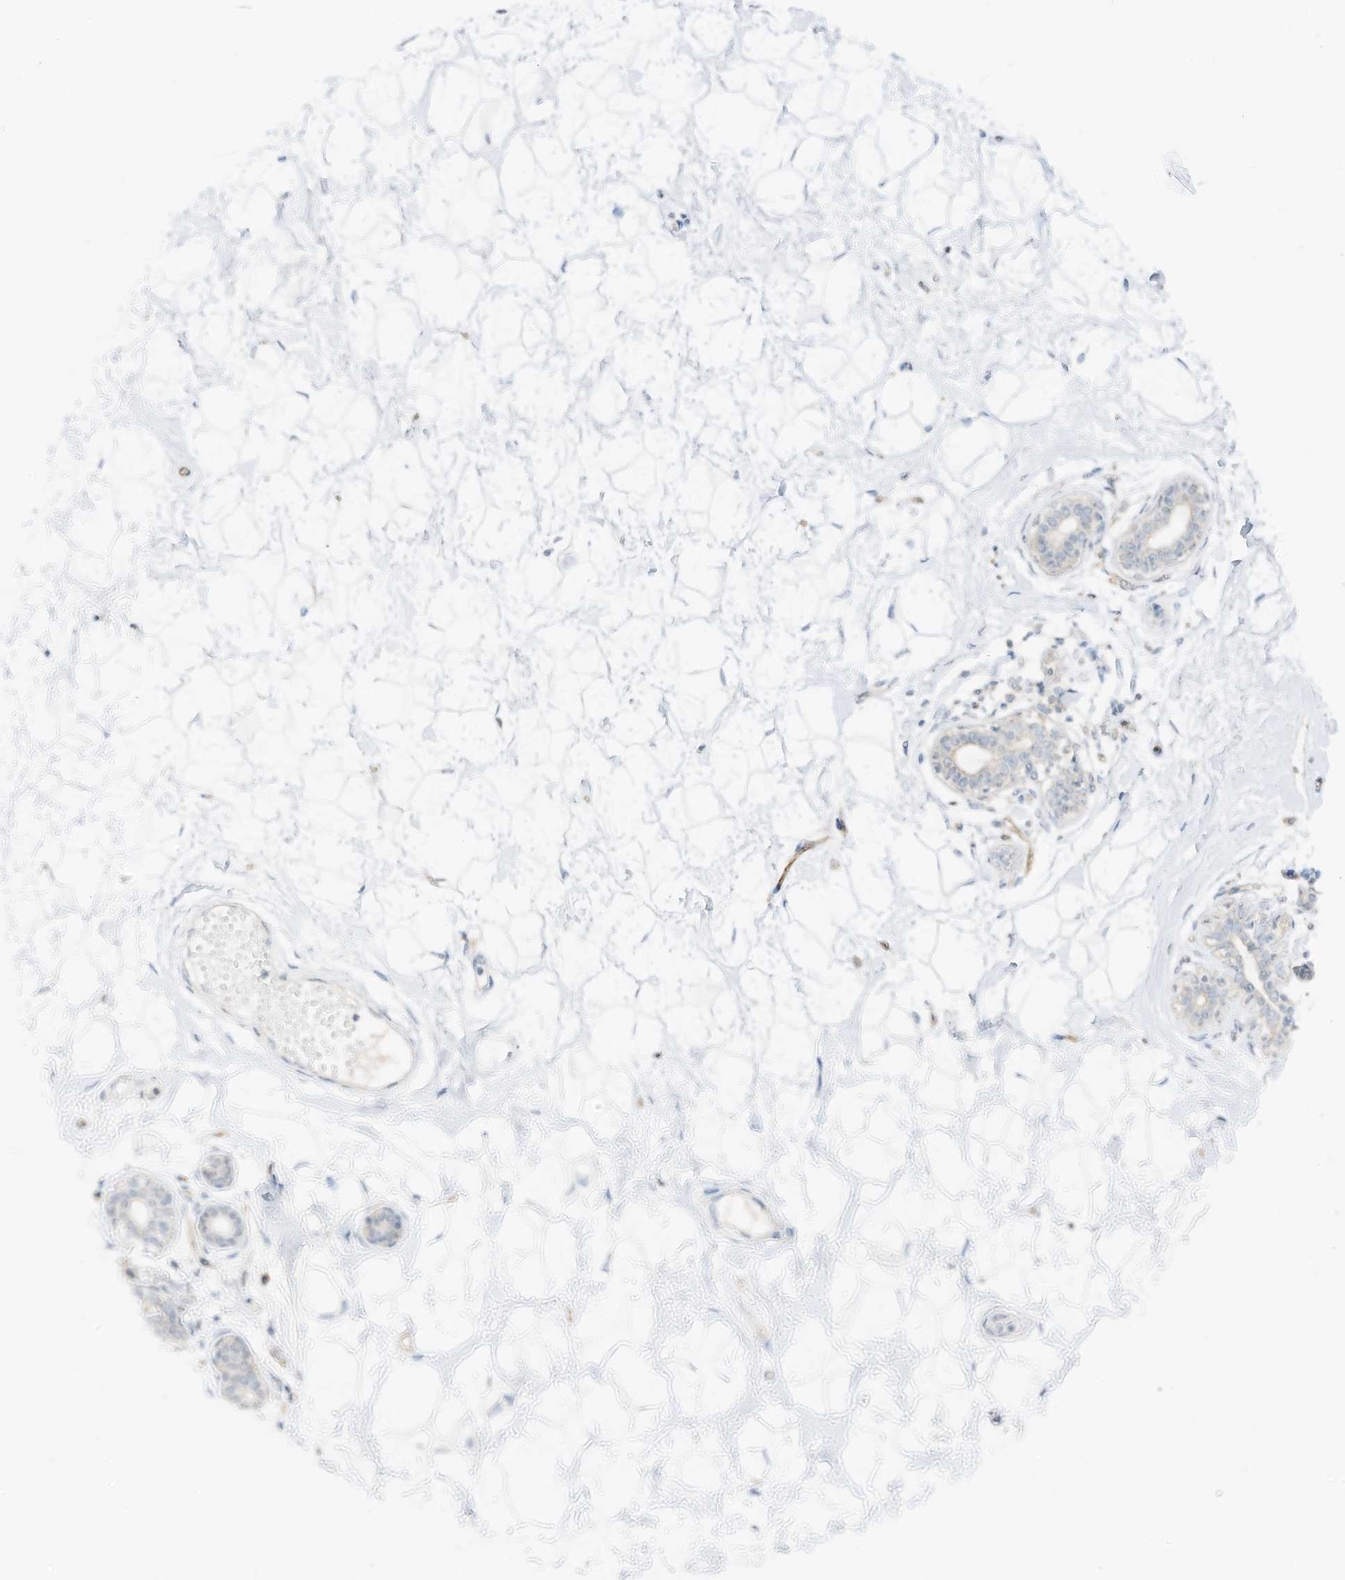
{"staining": {"intensity": "negative", "quantity": "none", "location": "none"}, "tissue": "breast", "cell_type": "Adipocytes", "image_type": "normal", "snomed": [{"axis": "morphology", "description": "Normal tissue, NOS"}, {"axis": "morphology", "description": "Adenoma, NOS"}, {"axis": "topography", "description": "Breast"}], "caption": "Immunohistochemical staining of normal breast demonstrates no significant positivity in adipocytes.", "gene": "C11orf87", "patient": {"sex": "female", "age": 23}}